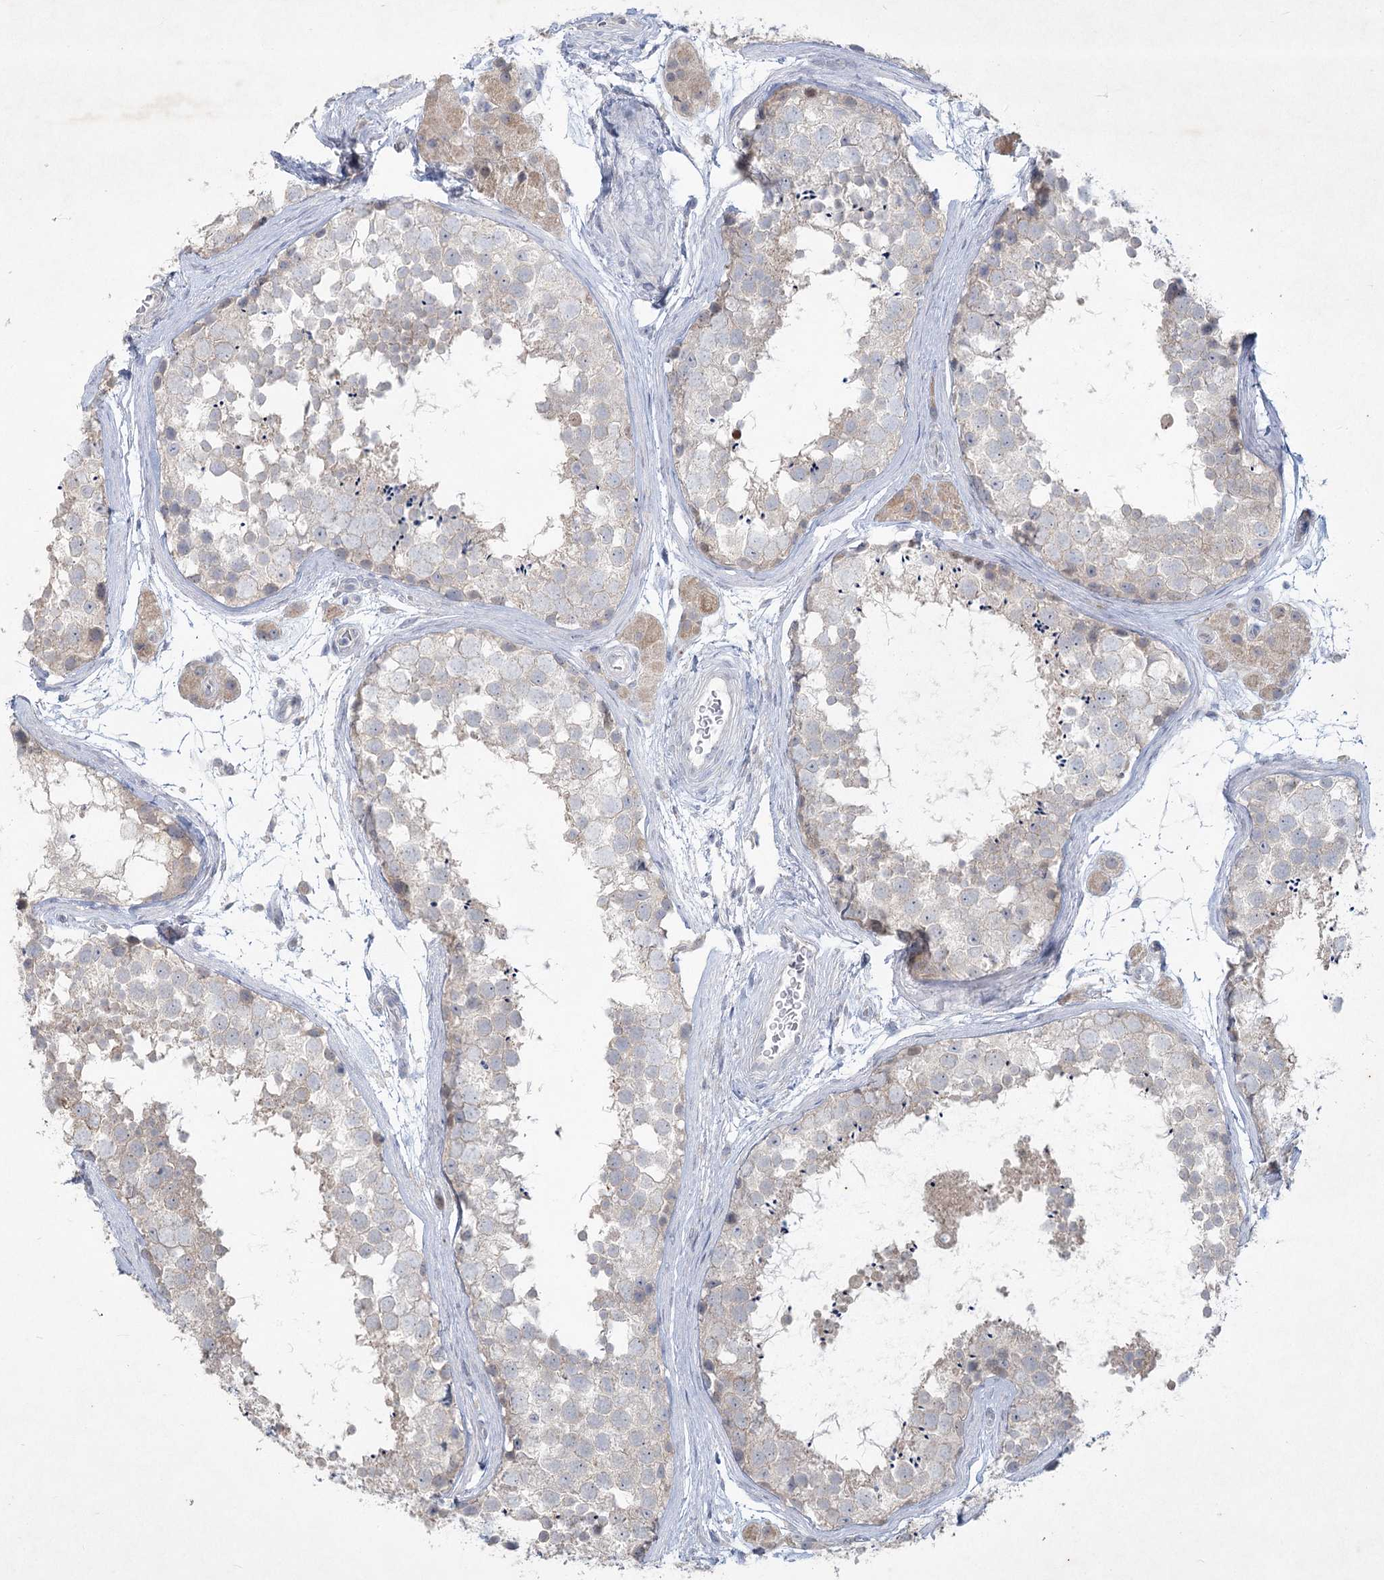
{"staining": {"intensity": "negative", "quantity": "none", "location": "none"}, "tissue": "testis", "cell_type": "Cells in seminiferous ducts", "image_type": "normal", "snomed": [{"axis": "morphology", "description": "Normal tissue, NOS"}, {"axis": "topography", "description": "Testis"}], "caption": "High power microscopy histopathology image of an IHC histopathology image of unremarkable testis, revealing no significant positivity in cells in seminiferous ducts. (DAB IHC, high magnification).", "gene": "PLA2G12A", "patient": {"sex": "male", "age": 56}}